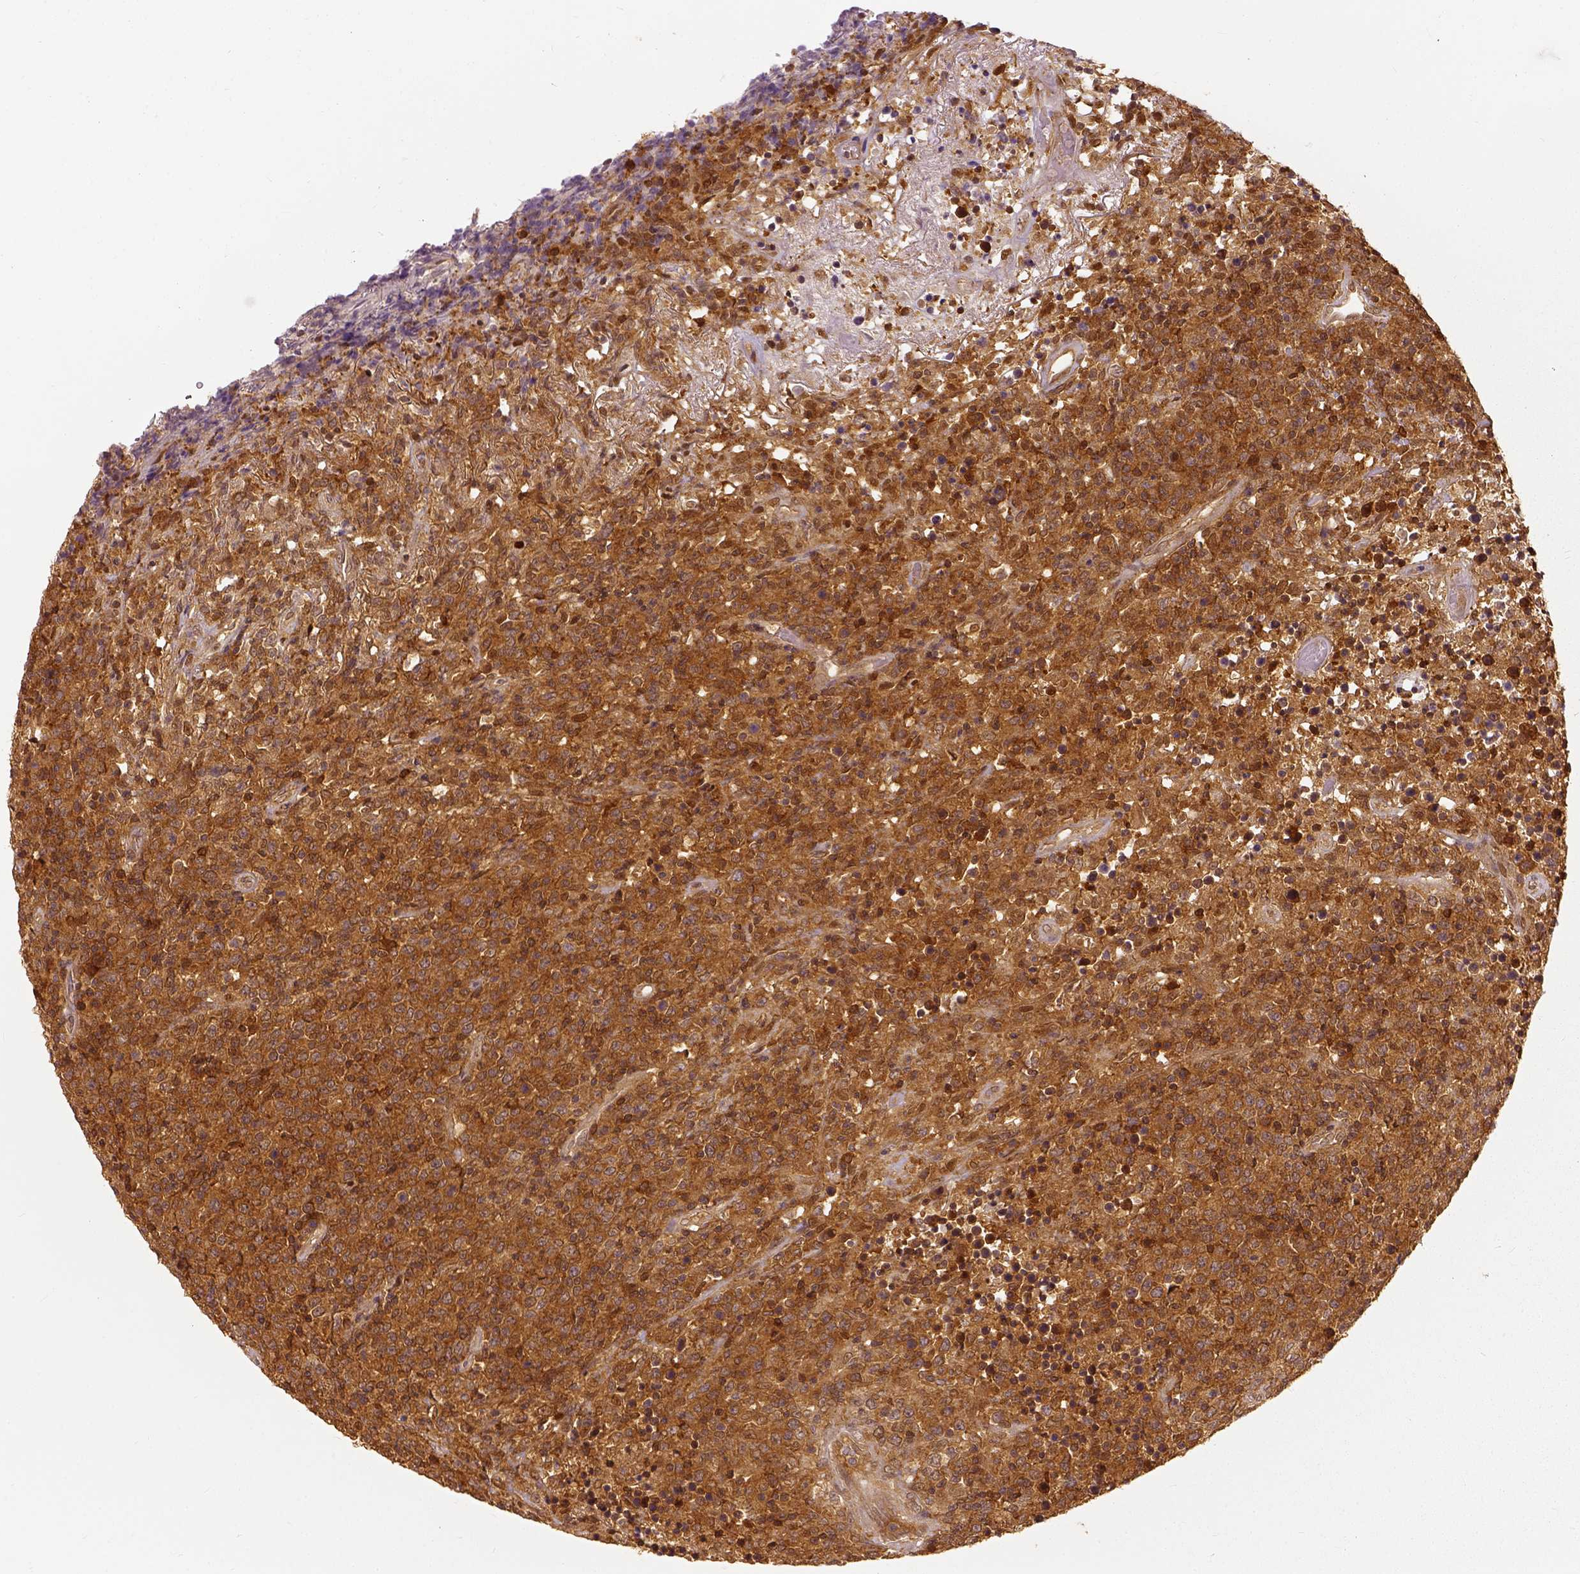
{"staining": {"intensity": "strong", "quantity": ">75%", "location": "cytoplasmic/membranous"}, "tissue": "lymphoma", "cell_type": "Tumor cells", "image_type": "cancer", "snomed": [{"axis": "morphology", "description": "Malignant lymphoma, non-Hodgkin's type, High grade"}, {"axis": "topography", "description": "Lung"}], "caption": "High-power microscopy captured an immunohistochemistry (IHC) histopathology image of high-grade malignant lymphoma, non-Hodgkin's type, revealing strong cytoplasmic/membranous positivity in about >75% of tumor cells.", "gene": "GPI", "patient": {"sex": "male", "age": 79}}